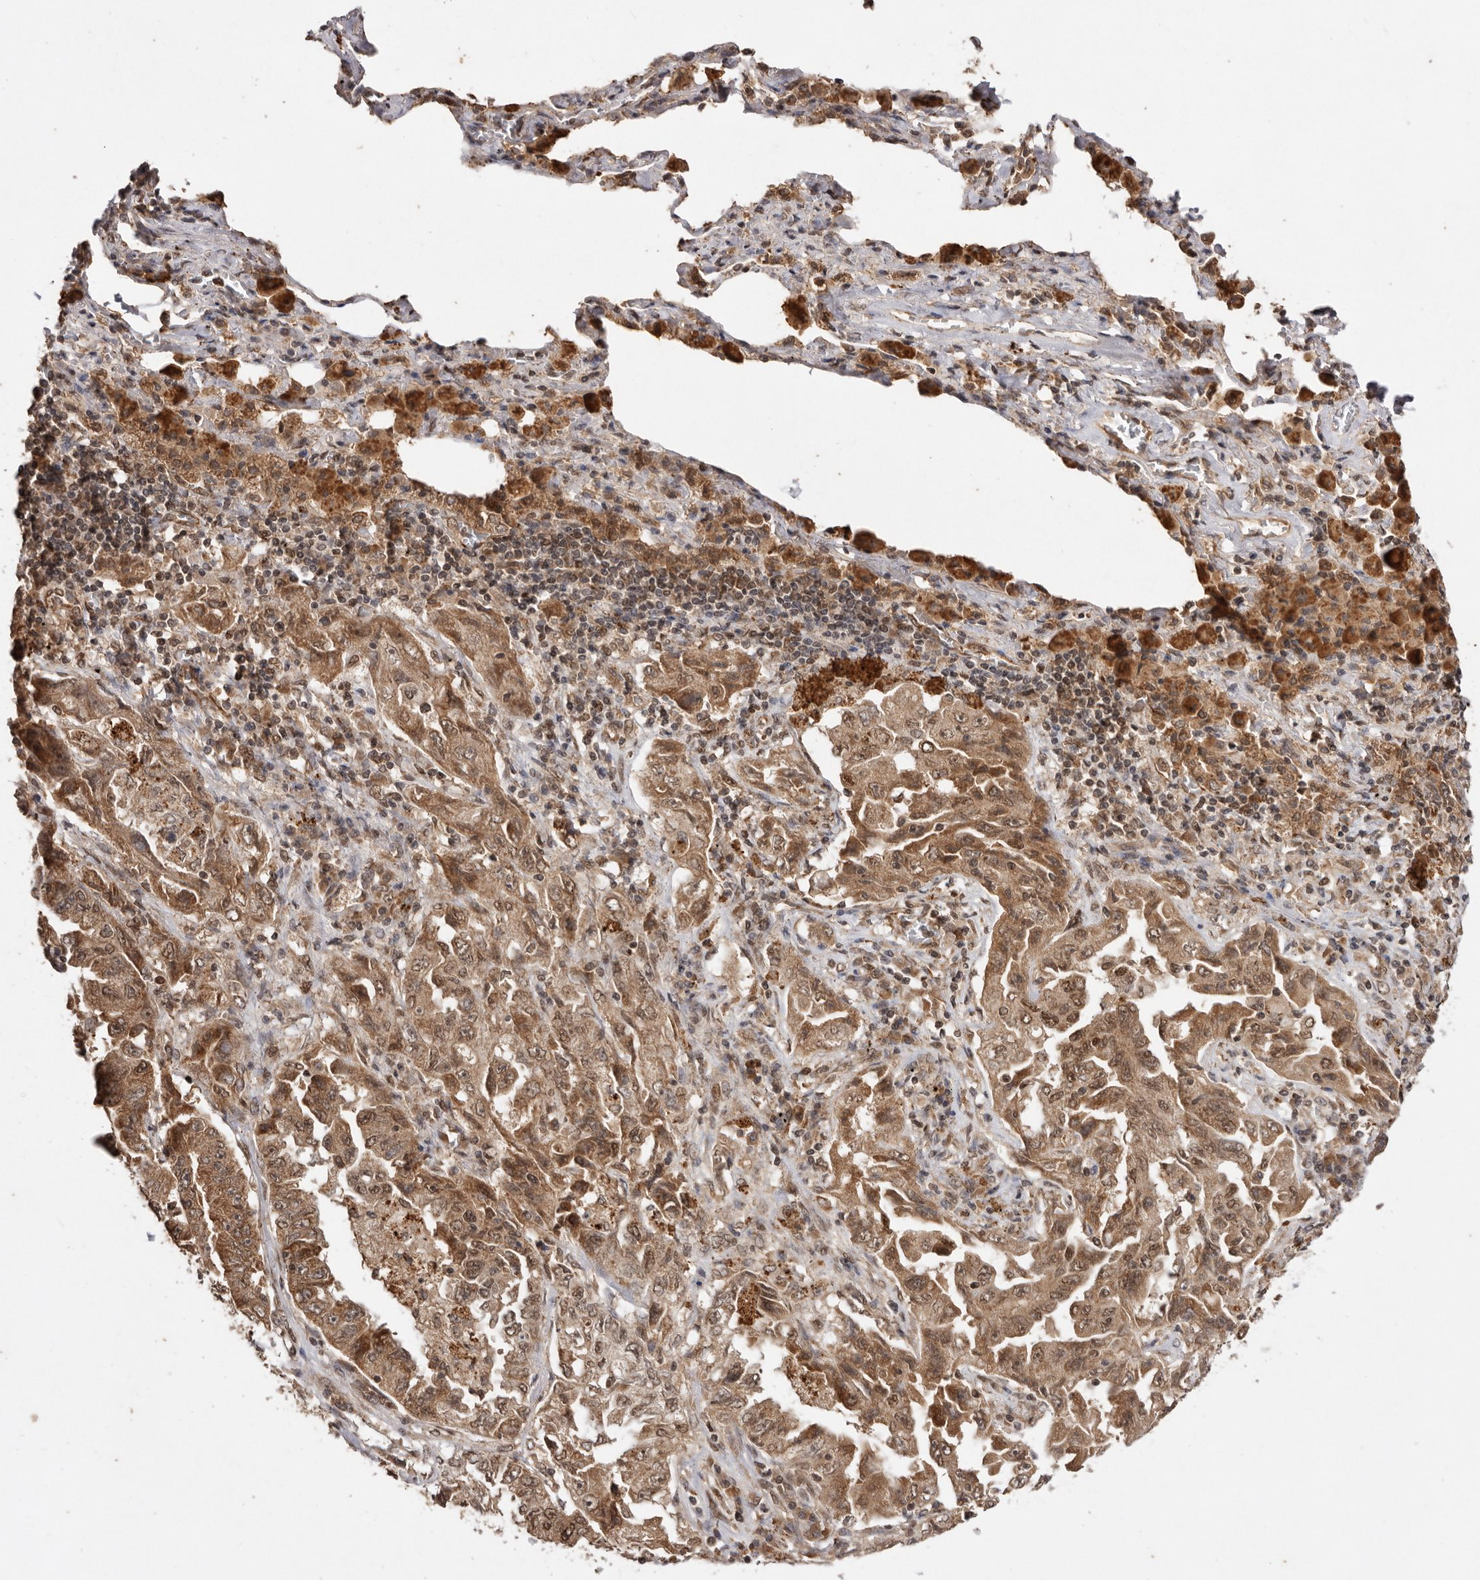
{"staining": {"intensity": "moderate", "quantity": ">75%", "location": "cytoplasmic/membranous,nuclear"}, "tissue": "lung cancer", "cell_type": "Tumor cells", "image_type": "cancer", "snomed": [{"axis": "morphology", "description": "Adenocarcinoma, NOS"}, {"axis": "topography", "description": "Lung"}], "caption": "Protein staining by immunohistochemistry (IHC) displays moderate cytoplasmic/membranous and nuclear staining in about >75% of tumor cells in lung adenocarcinoma. Immunohistochemistry stains the protein of interest in brown and the nuclei are stained blue.", "gene": "TARS2", "patient": {"sex": "female", "age": 51}}